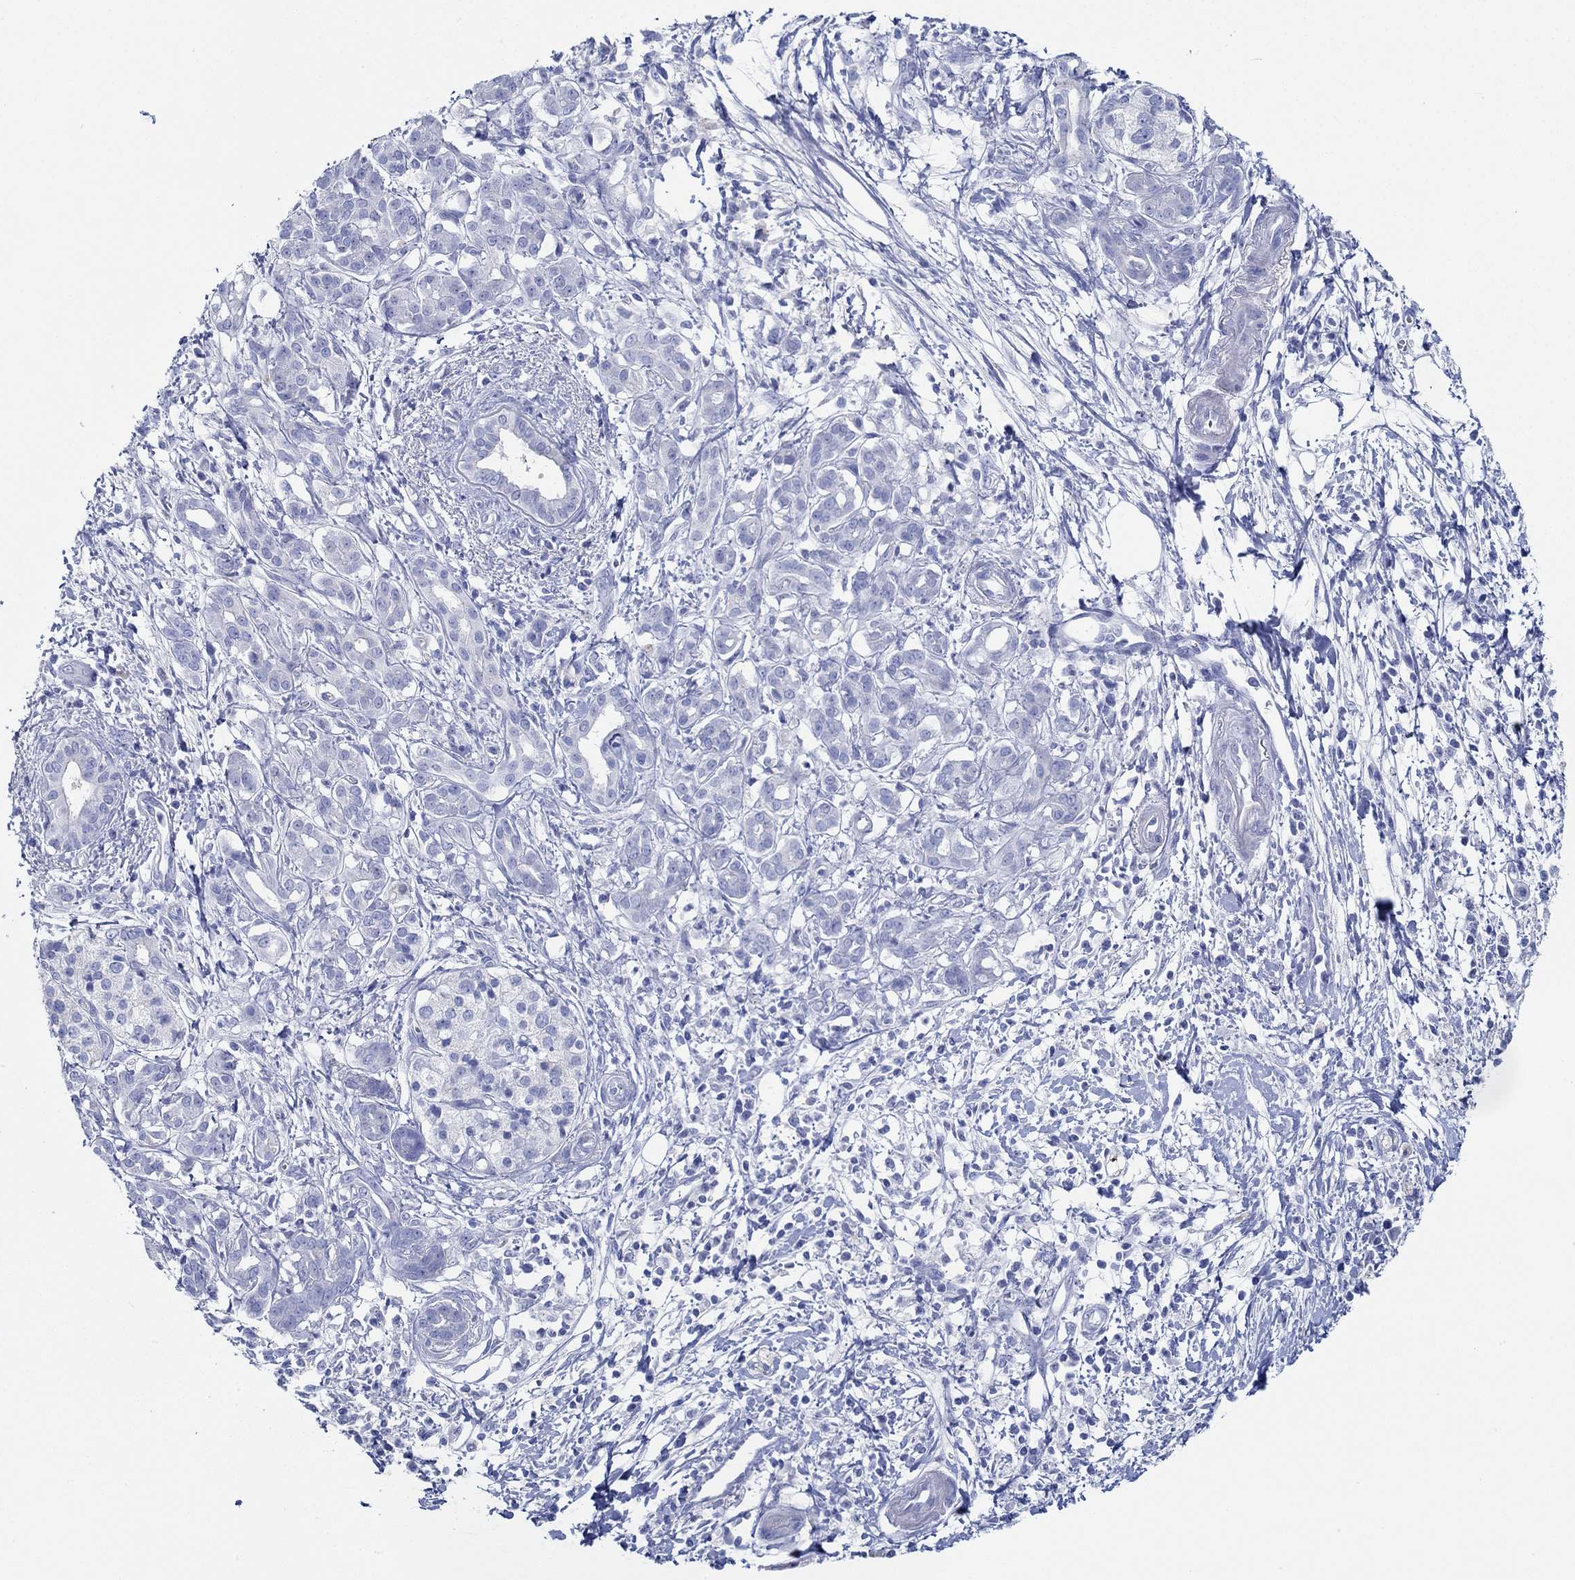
{"staining": {"intensity": "negative", "quantity": "none", "location": "none"}, "tissue": "pancreatic cancer", "cell_type": "Tumor cells", "image_type": "cancer", "snomed": [{"axis": "morphology", "description": "Adenocarcinoma, NOS"}, {"axis": "topography", "description": "Pancreas"}], "caption": "Histopathology image shows no significant protein staining in tumor cells of pancreatic cancer (adenocarcinoma).", "gene": "IGFBP6", "patient": {"sex": "male", "age": 72}}